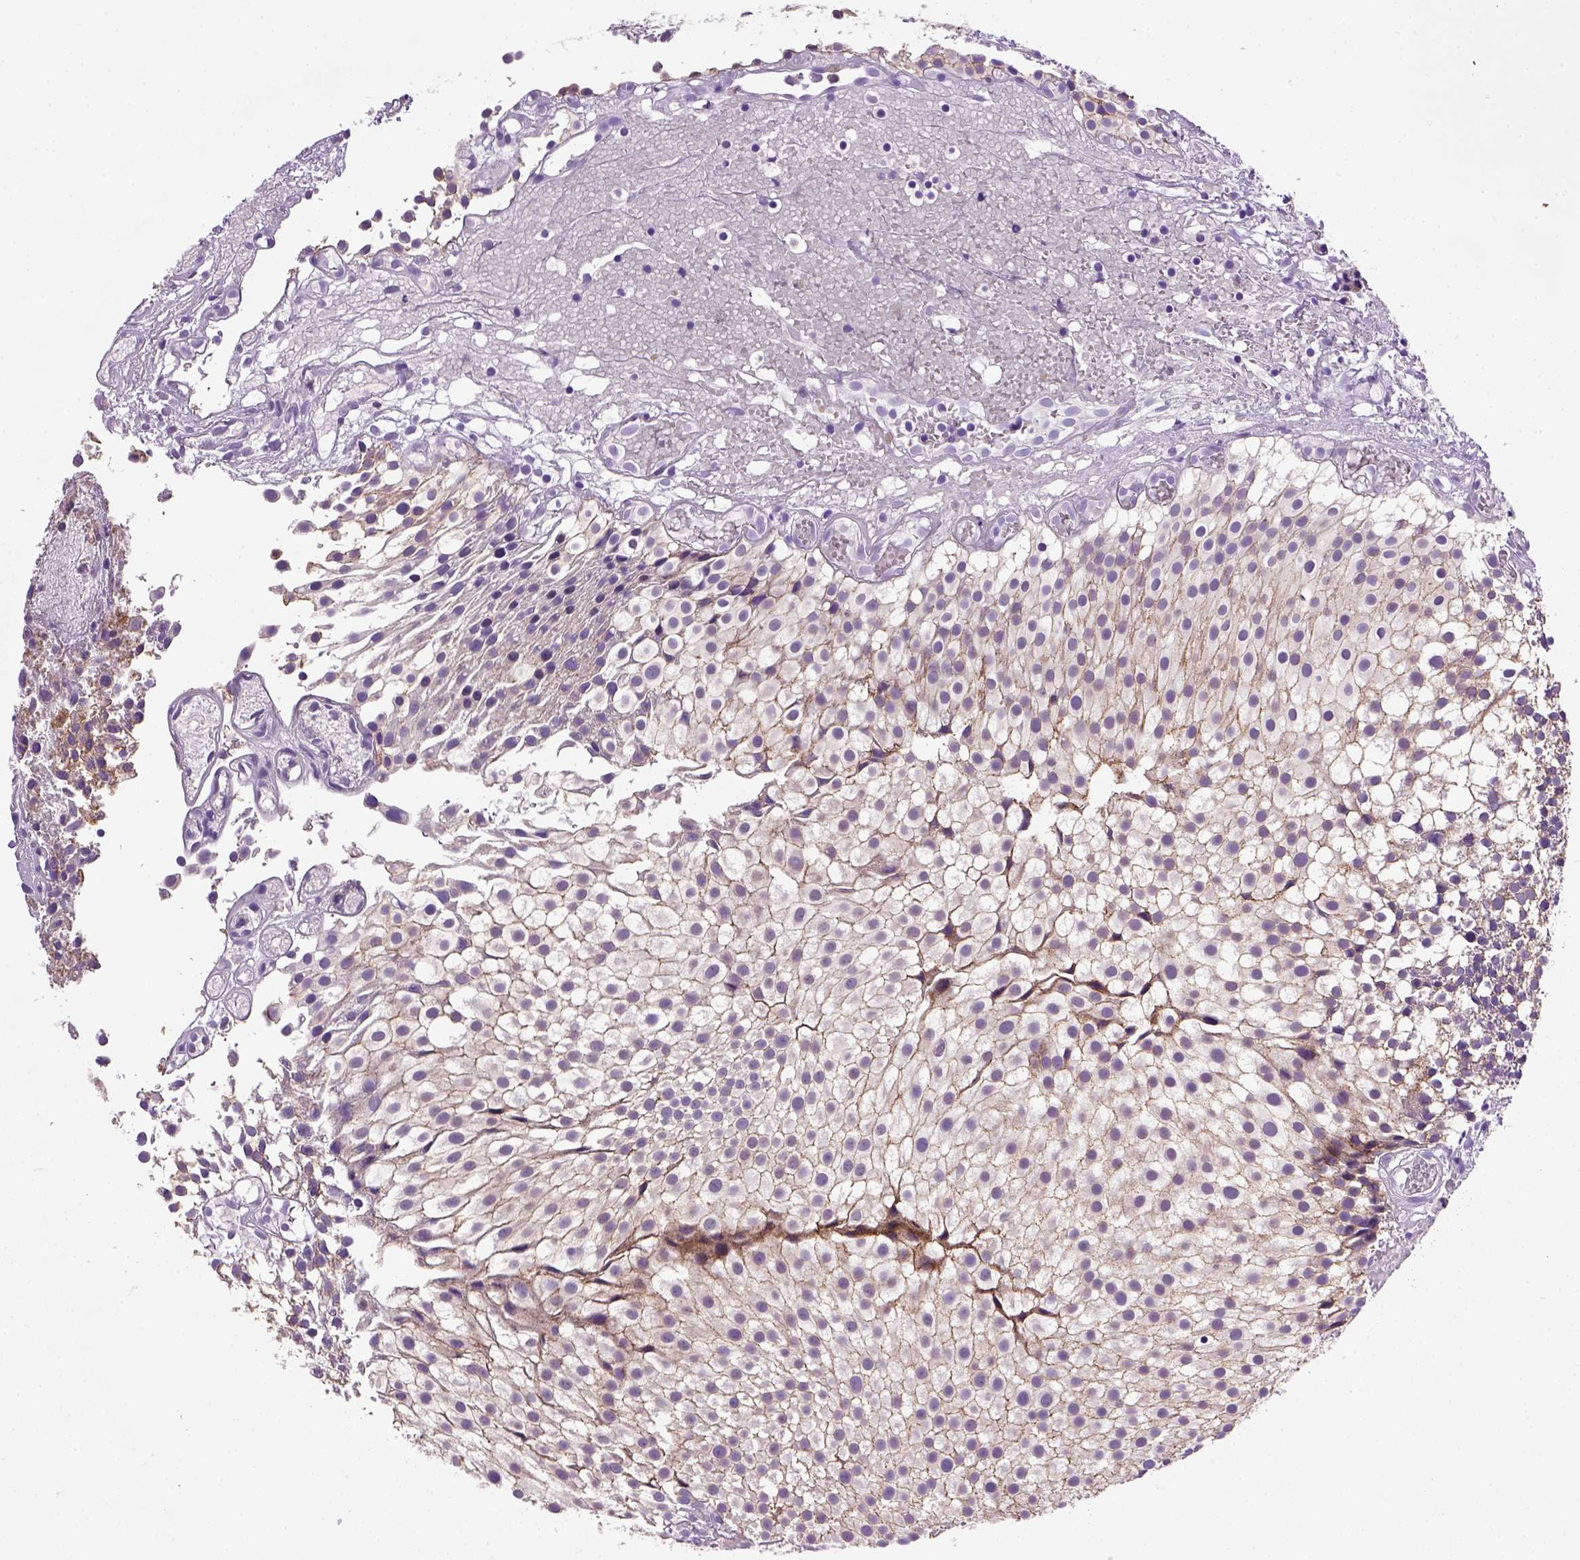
{"staining": {"intensity": "moderate", "quantity": "25%-75%", "location": "cytoplasmic/membranous"}, "tissue": "urothelial cancer", "cell_type": "Tumor cells", "image_type": "cancer", "snomed": [{"axis": "morphology", "description": "Urothelial carcinoma, Low grade"}, {"axis": "topography", "description": "Urinary bladder"}], "caption": "A photomicrograph of human low-grade urothelial carcinoma stained for a protein shows moderate cytoplasmic/membranous brown staining in tumor cells. (Stains: DAB (3,3'-diaminobenzidine) in brown, nuclei in blue, Microscopy: brightfield microscopy at high magnification).", "gene": "CDH1", "patient": {"sex": "male", "age": 79}}